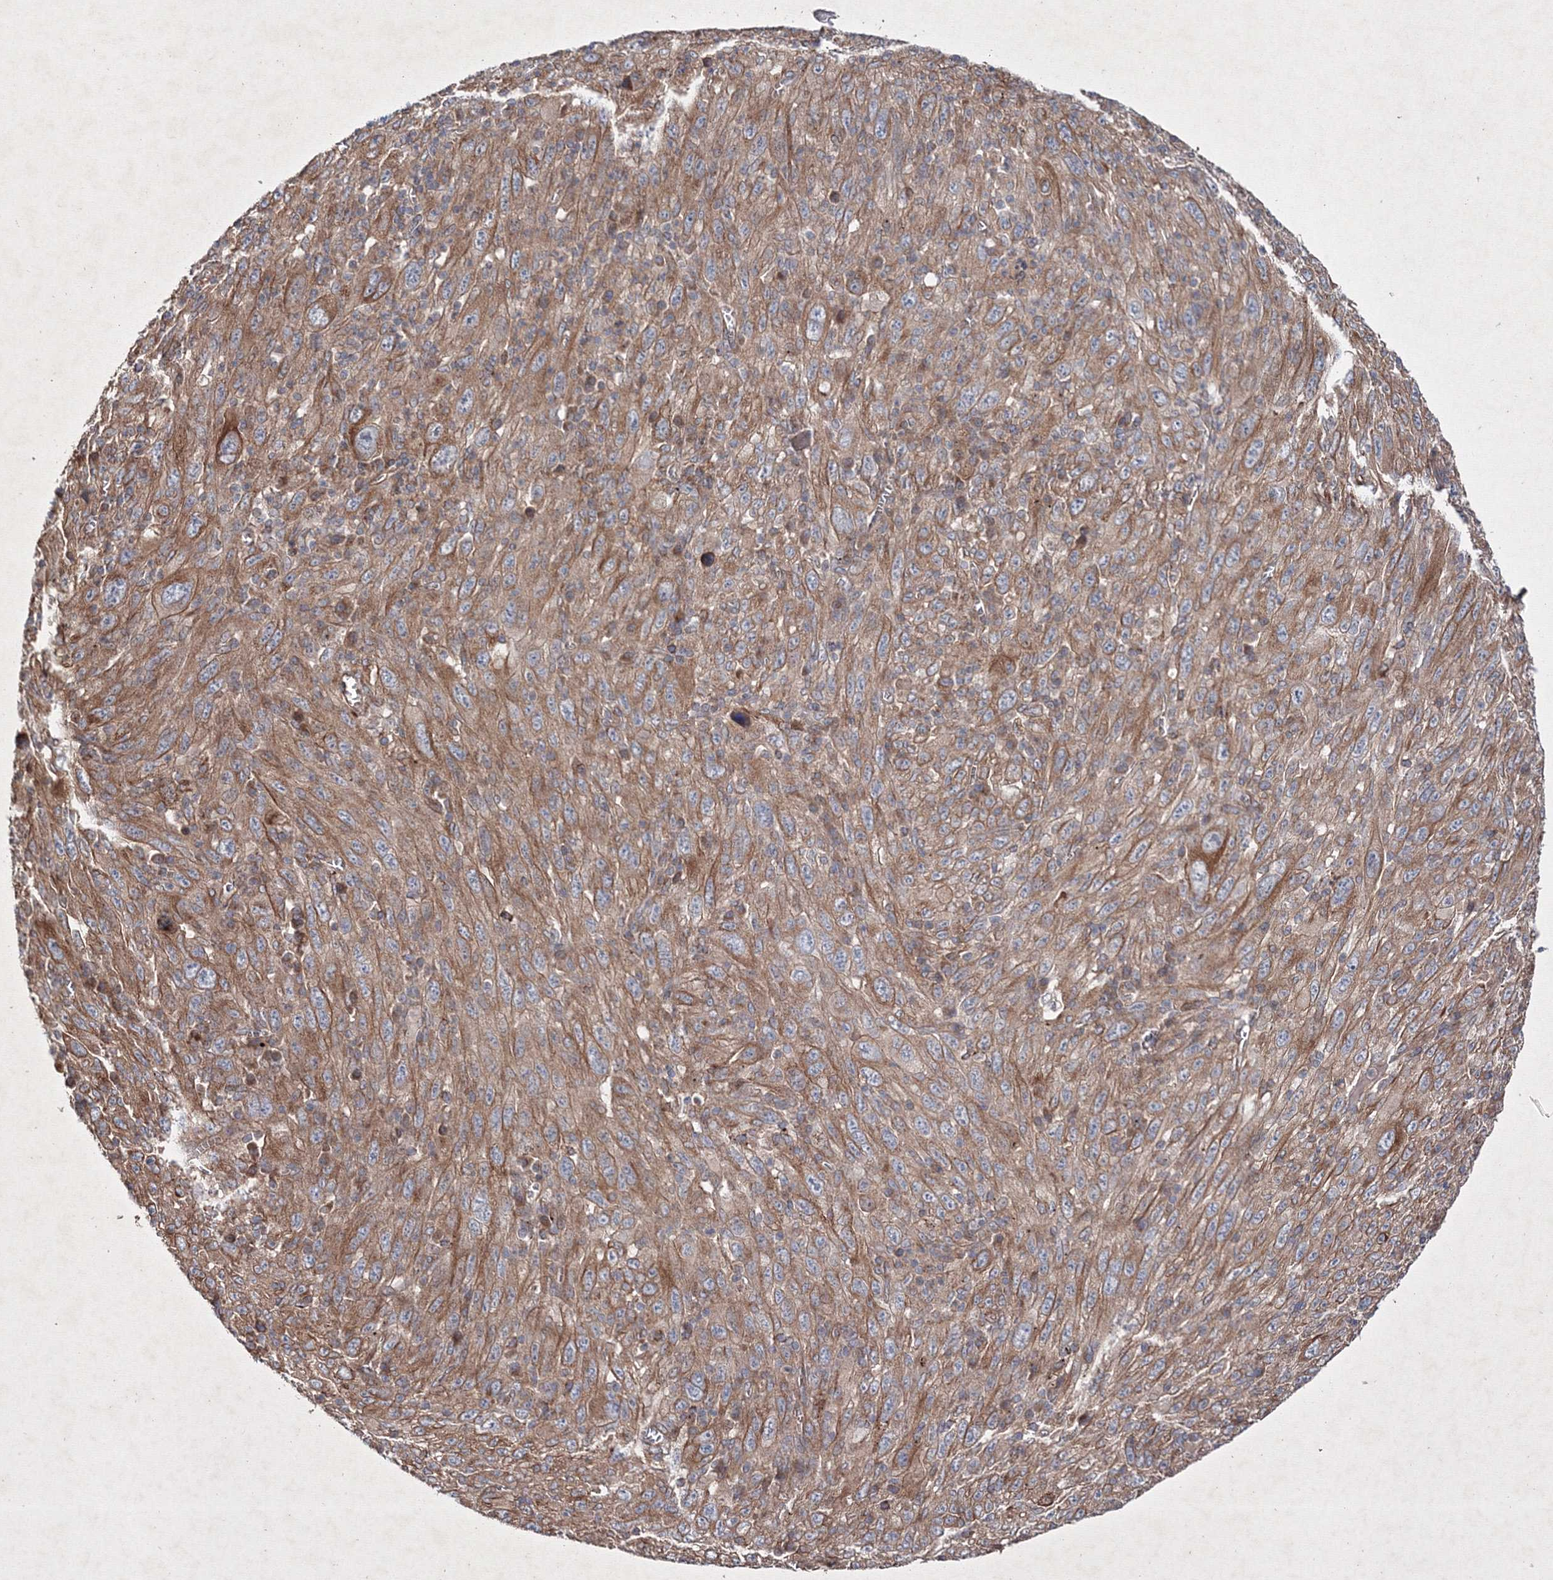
{"staining": {"intensity": "strong", "quantity": ">75%", "location": "cytoplasmic/membranous"}, "tissue": "melanoma", "cell_type": "Tumor cells", "image_type": "cancer", "snomed": [{"axis": "morphology", "description": "Malignant melanoma, Metastatic site"}, {"axis": "topography", "description": "Skin"}], "caption": "Immunohistochemical staining of melanoma shows high levels of strong cytoplasmic/membranous staining in approximately >75% of tumor cells. (Stains: DAB (3,3'-diaminobenzidine) in brown, nuclei in blue, Microscopy: brightfield microscopy at high magnification).", "gene": "GFM1", "patient": {"sex": "female", "age": 56}}